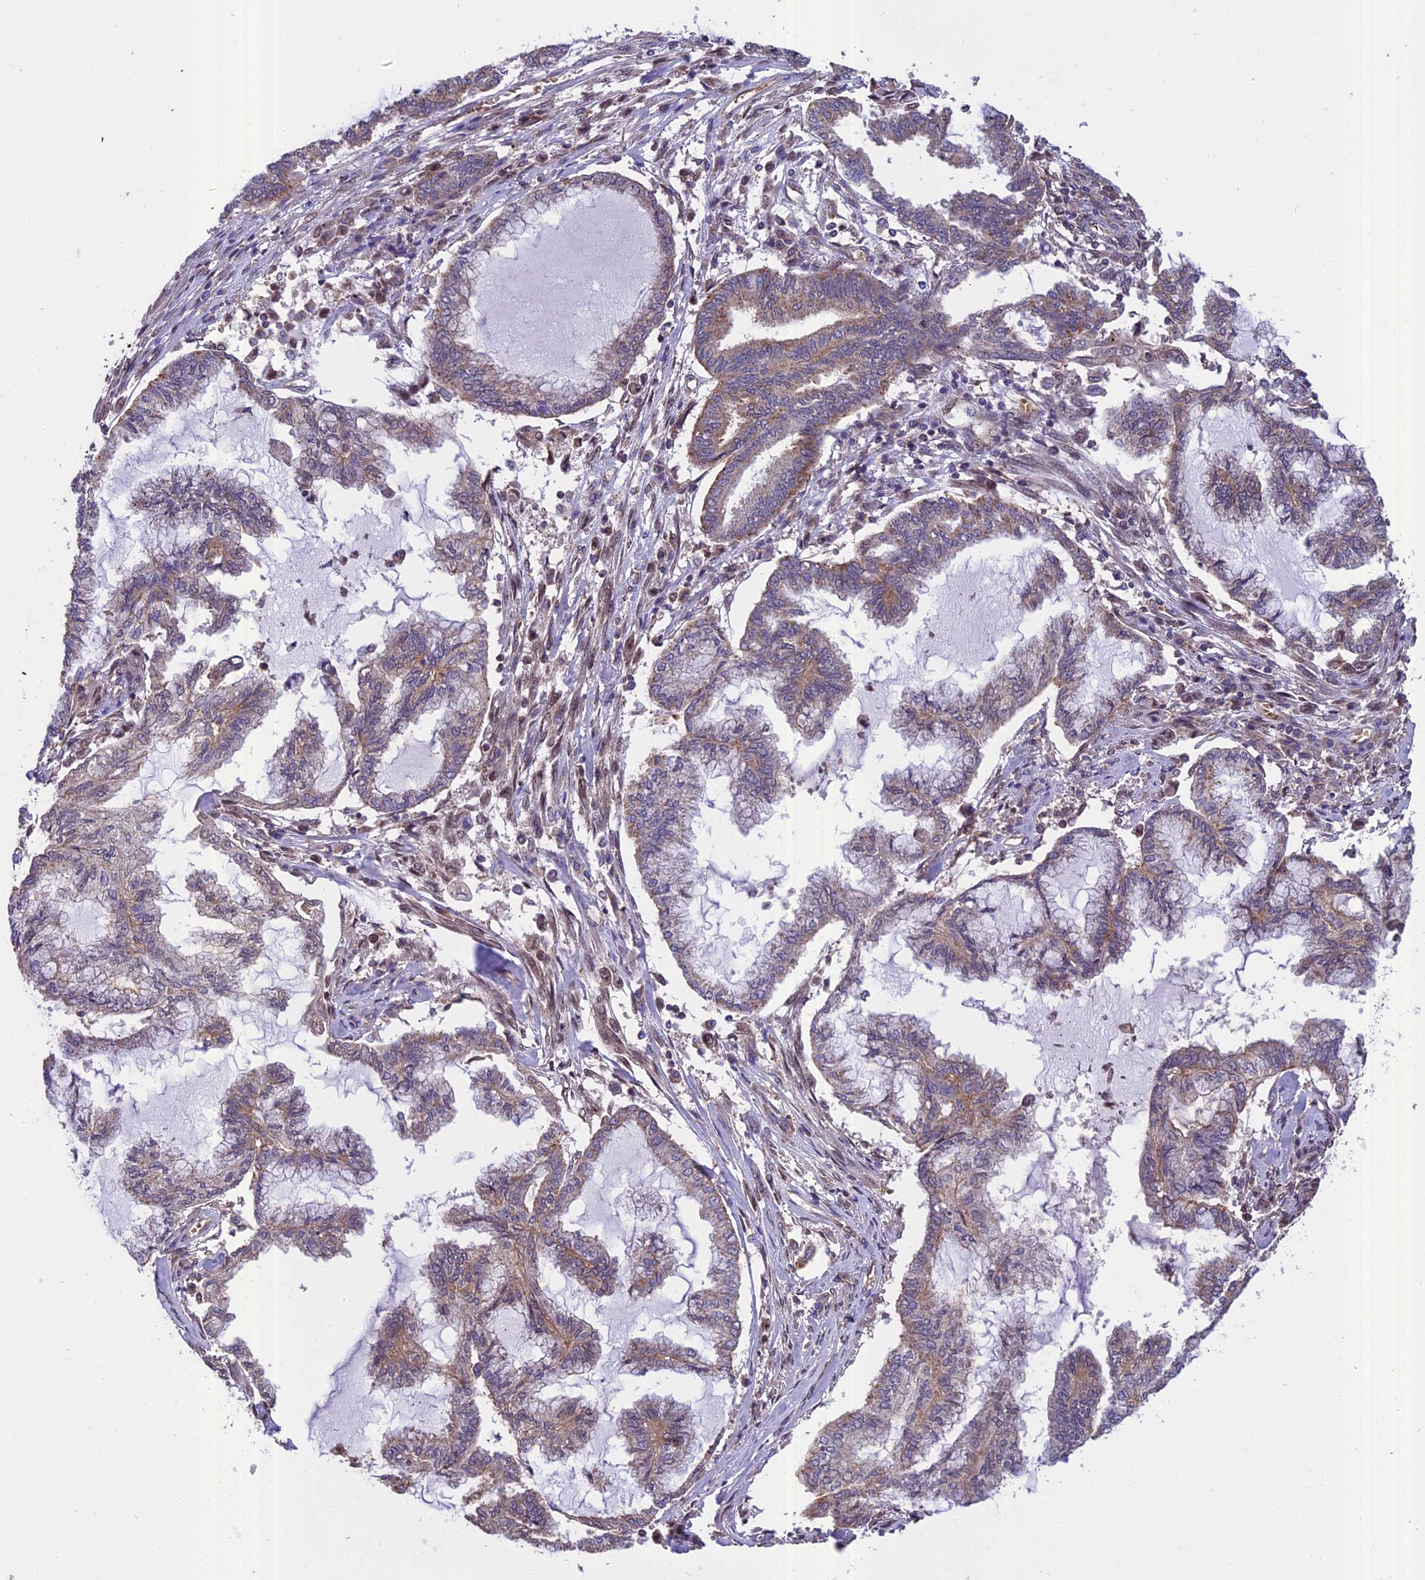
{"staining": {"intensity": "weak", "quantity": "25%-75%", "location": "cytoplasmic/membranous"}, "tissue": "endometrial cancer", "cell_type": "Tumor cells", "image_type": "cancer", "snomed": [{"axis": "morphology", "description": "Adenocarcinoma, NOS"}, {"axis": "topography", "description": "Endometrium"}], "caption": "An IHC photomicrograph of tumor tissue is shown. Protein staining in brown shows weak cytoplasmic/membranous positivity in endometrial cancer (adenocarcinoma) within tumor cells. The protein of interest is stained brown, and the nuclei are stained in blue (DAB IHC with brightfield microscopy, high magnification).", "gene": "CHMP2A", "patient": {"sex": "female", "age": 86}}